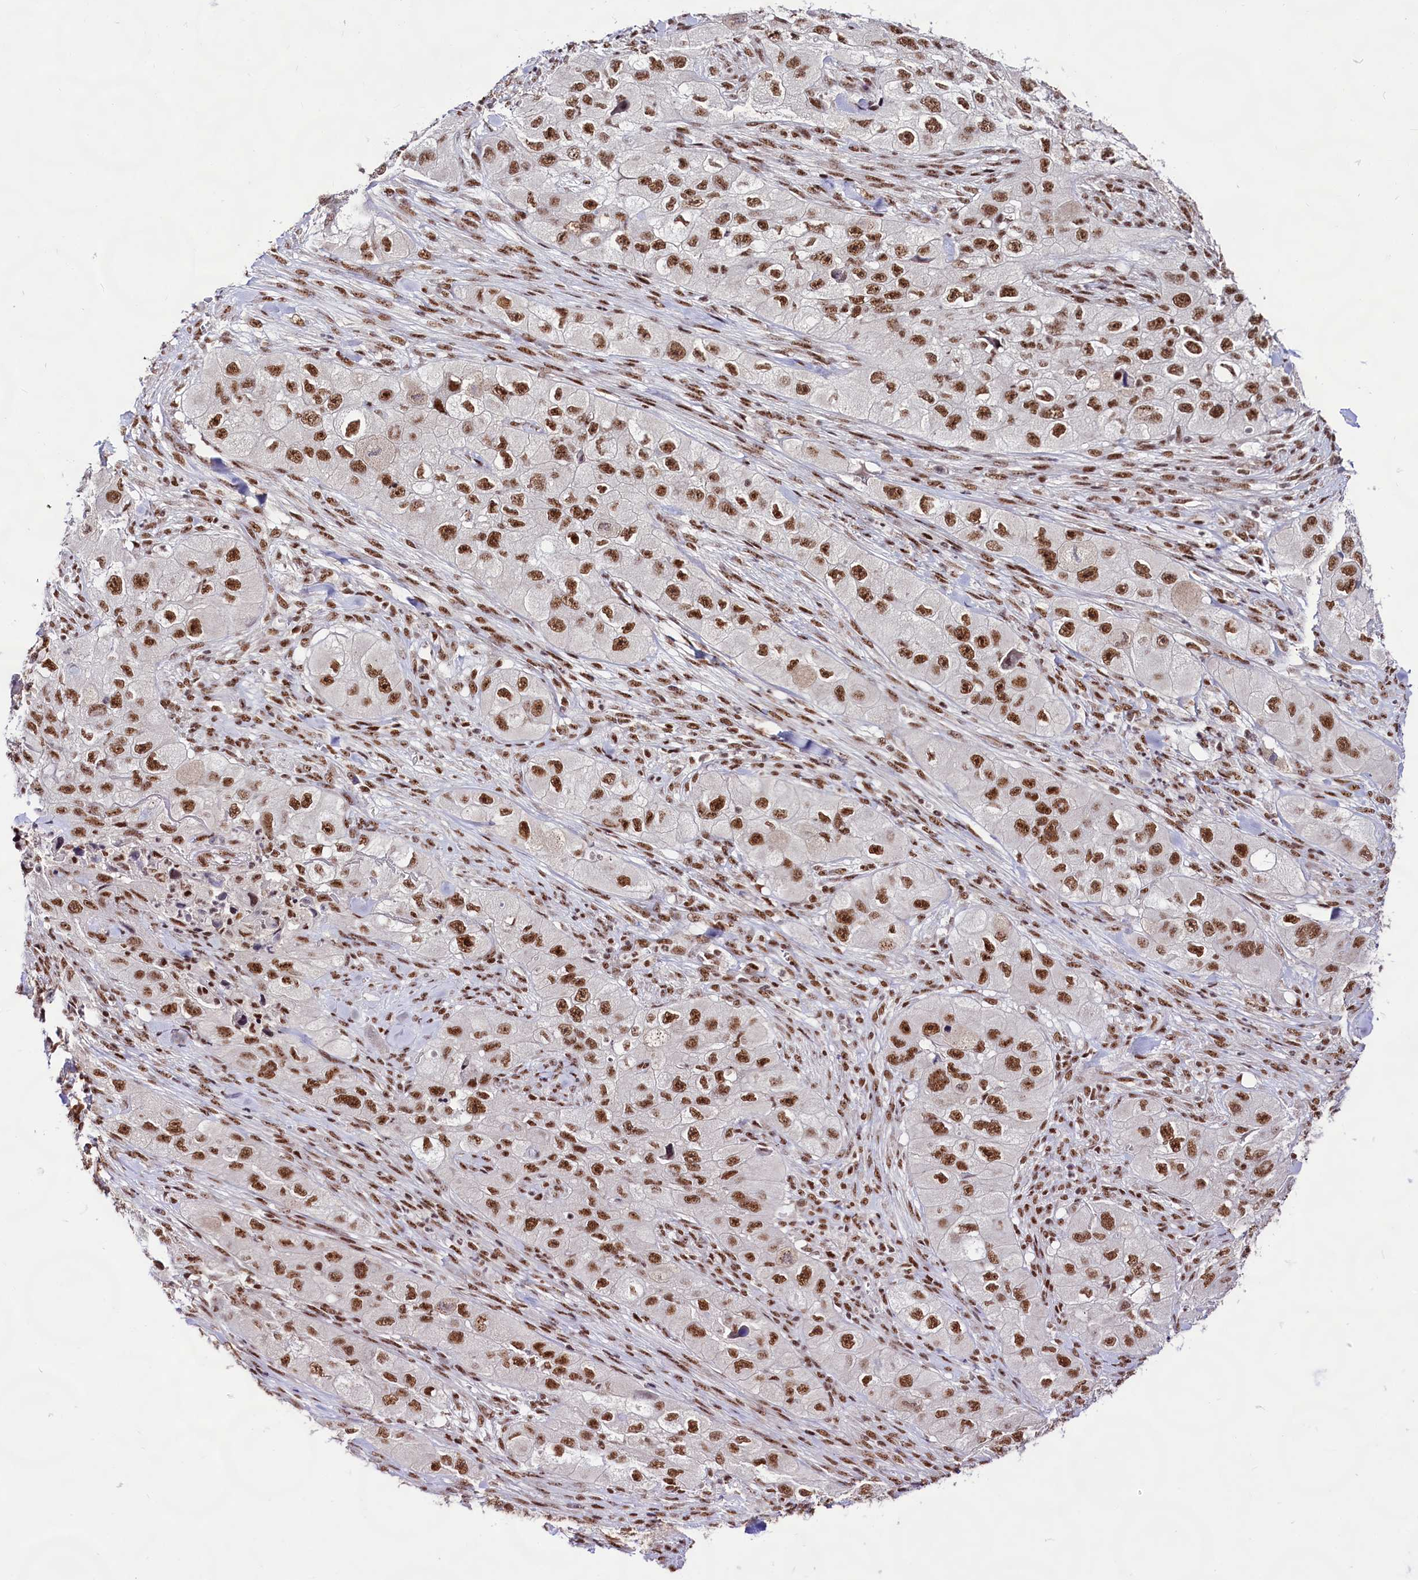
{"staining": {"intensity": "strong", "quantity": ">75%", "location": "nuclear"}, "tissue": "skin cancer", "cell_type": "Tumor cells", "image_type": "cancer", "snomed": [{"axis": "morphology", "description": "Squamous cell carcinoma, NOS"}, {"axis": "topography", "description": "Skin"}, {"axis": "topography", "description": "Subcutis"}], "caption": "High-power microscopy captured an immunohistochemistry (IHC) histopathology image of skin squamous cell carcinoma, revealing strong nuclear staining in approximately >75% of tumor cells. Nuclei are stained in blue.", "gene": "HIRA", "patient": {"sex": "male", "age": 73}}